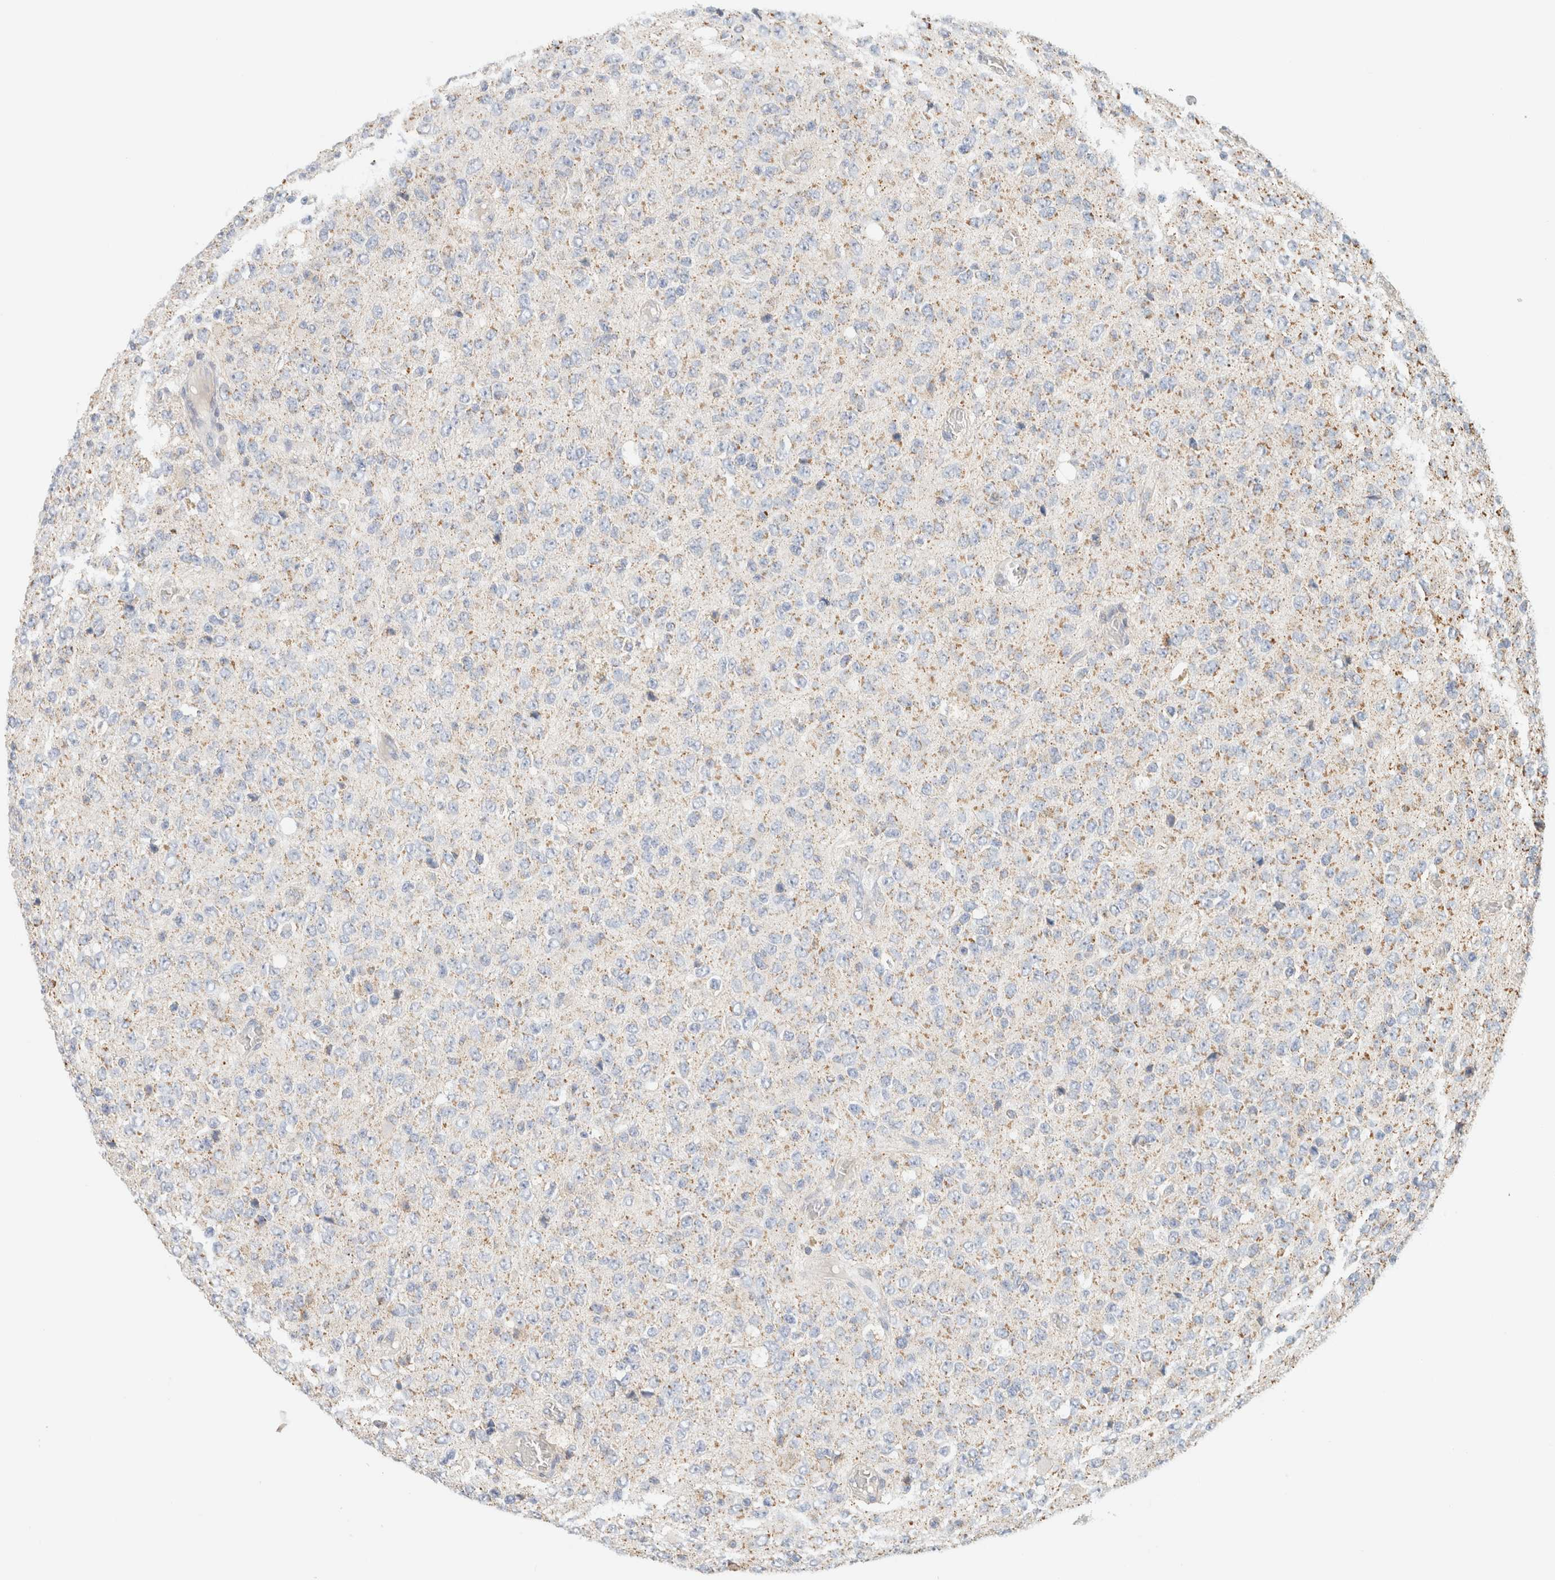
{"staining": {"intensity": "moderate", "quantity": "<25%", "location": "cytoplasmic/membranous"}, "tissue": "glioma", "cell_type": "Tumor cells", "image_type": "cancer", "snomed": [{"axis": "morphology", "description": "Glioma, malignant, High grade"}, {"axis": "topography", "description": "pancreas cauda"}], "caption": "Human high-grade glioma (malignant) stained with a brown dye exhibits moderate cytoplasmic/membranous positive expression in approximately <25% of tumor cells.", "gene": "HDHD3", "patient": {"sex": "male", "age": 60}}